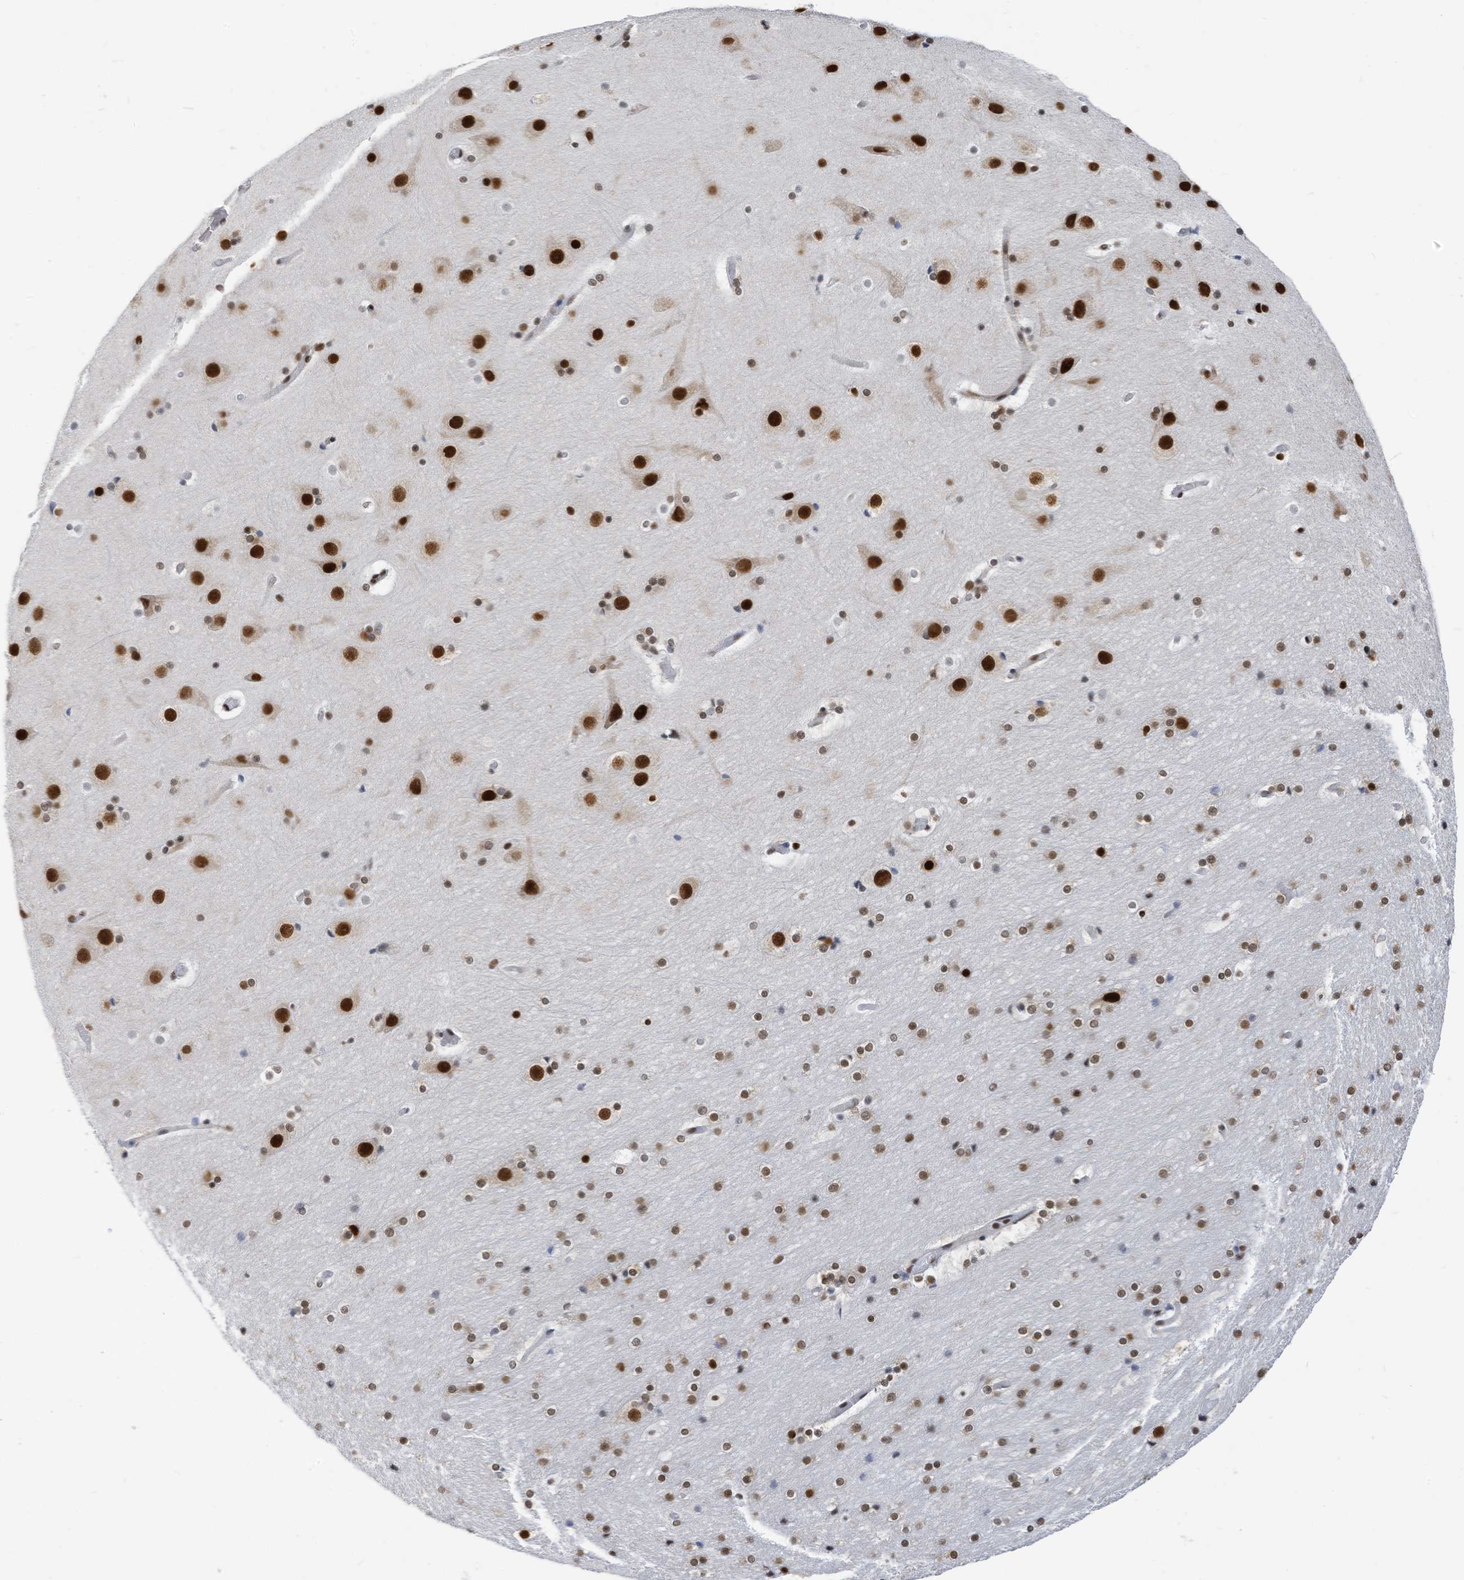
{"staining": {"intensity": "strong", "quantity": ">75%", "location": "nuclear"}, "tissue": "cerebral cortex", "cell_type": "Endothelial cells", "image_type": "normal", "snomed": [{"axis": "morphology", "description": "Normal tissue, NOS"}, {"axis": "topography", "description": "Cerebral cortex"}], "caption": "Cerebral cortex was stained to show a protein in brown. There is high levels of strong nuclear positivity in about >75% of endothelial cells. Immunohistochemistry (ihc) stains the protein of interest in brown and the nuclei are stained blue.", "gene": "KHSRP", "patient": {"sex": "male", "age": 57}}